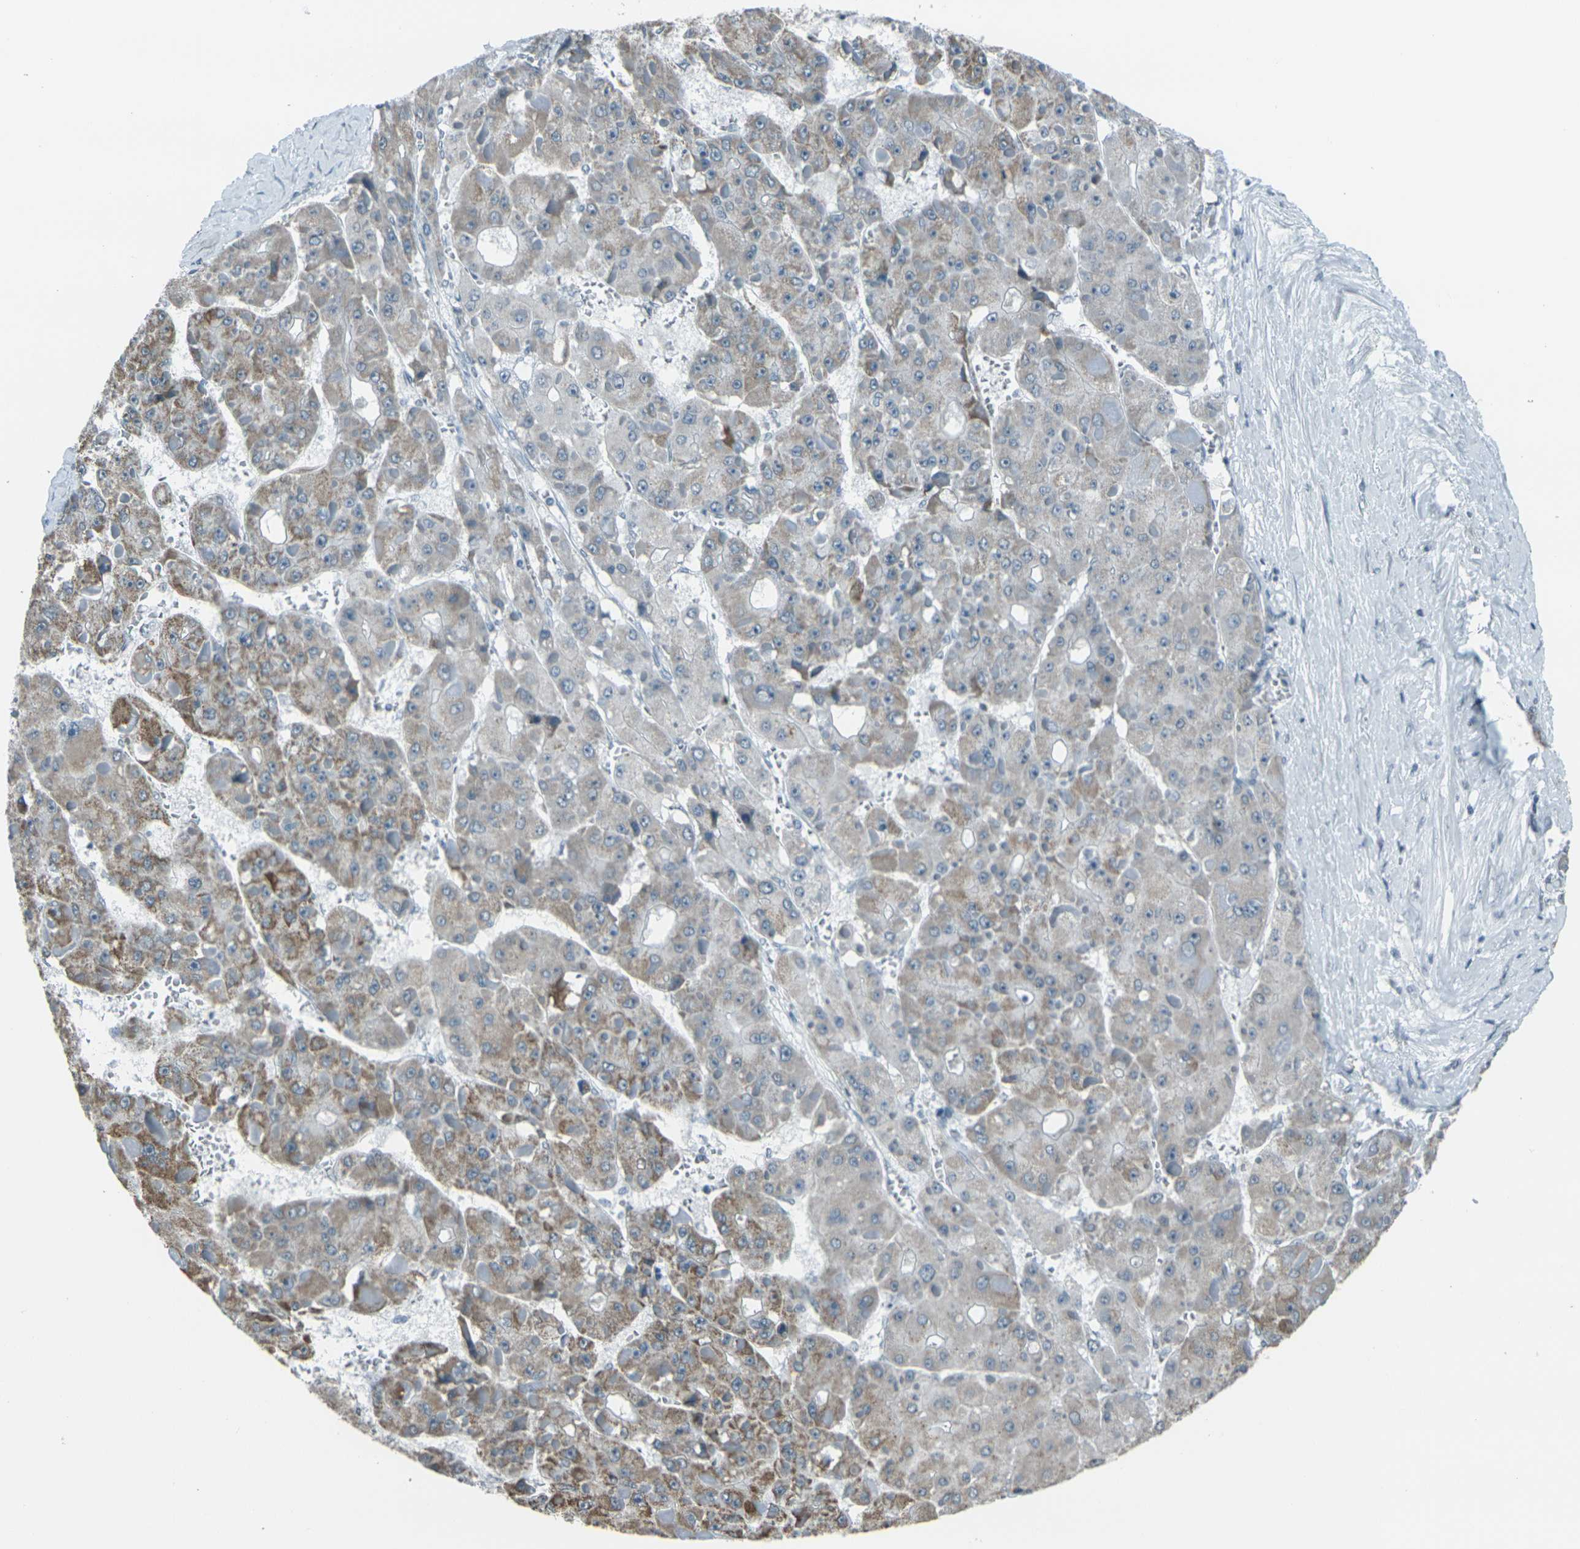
{"staining": {"intensity": "moderate", "quantity": "25%-75%", "location": "cytoplasmic/membranous"}, "tissue": "liver cancer", "cell_type": "Tumor cells", "image_type": "cancer", "snomed": [{"axis": "morphology", "description": "Carcinoma, Hepatocellular, NOS"}, {"axis": "topography", "description": "Liver"}], "caption": "This image demonstrates liver hepatocellular carcinoma stained with immunohistochemistry (IHC) to label a protein in brown. The cytoplasmic/membranous of tumor cells show moderate positivity for the protein. Nuclei are counter-stained blue.", "gene": "H2BC1", "patient": {"sex": "female", "age": 73}}